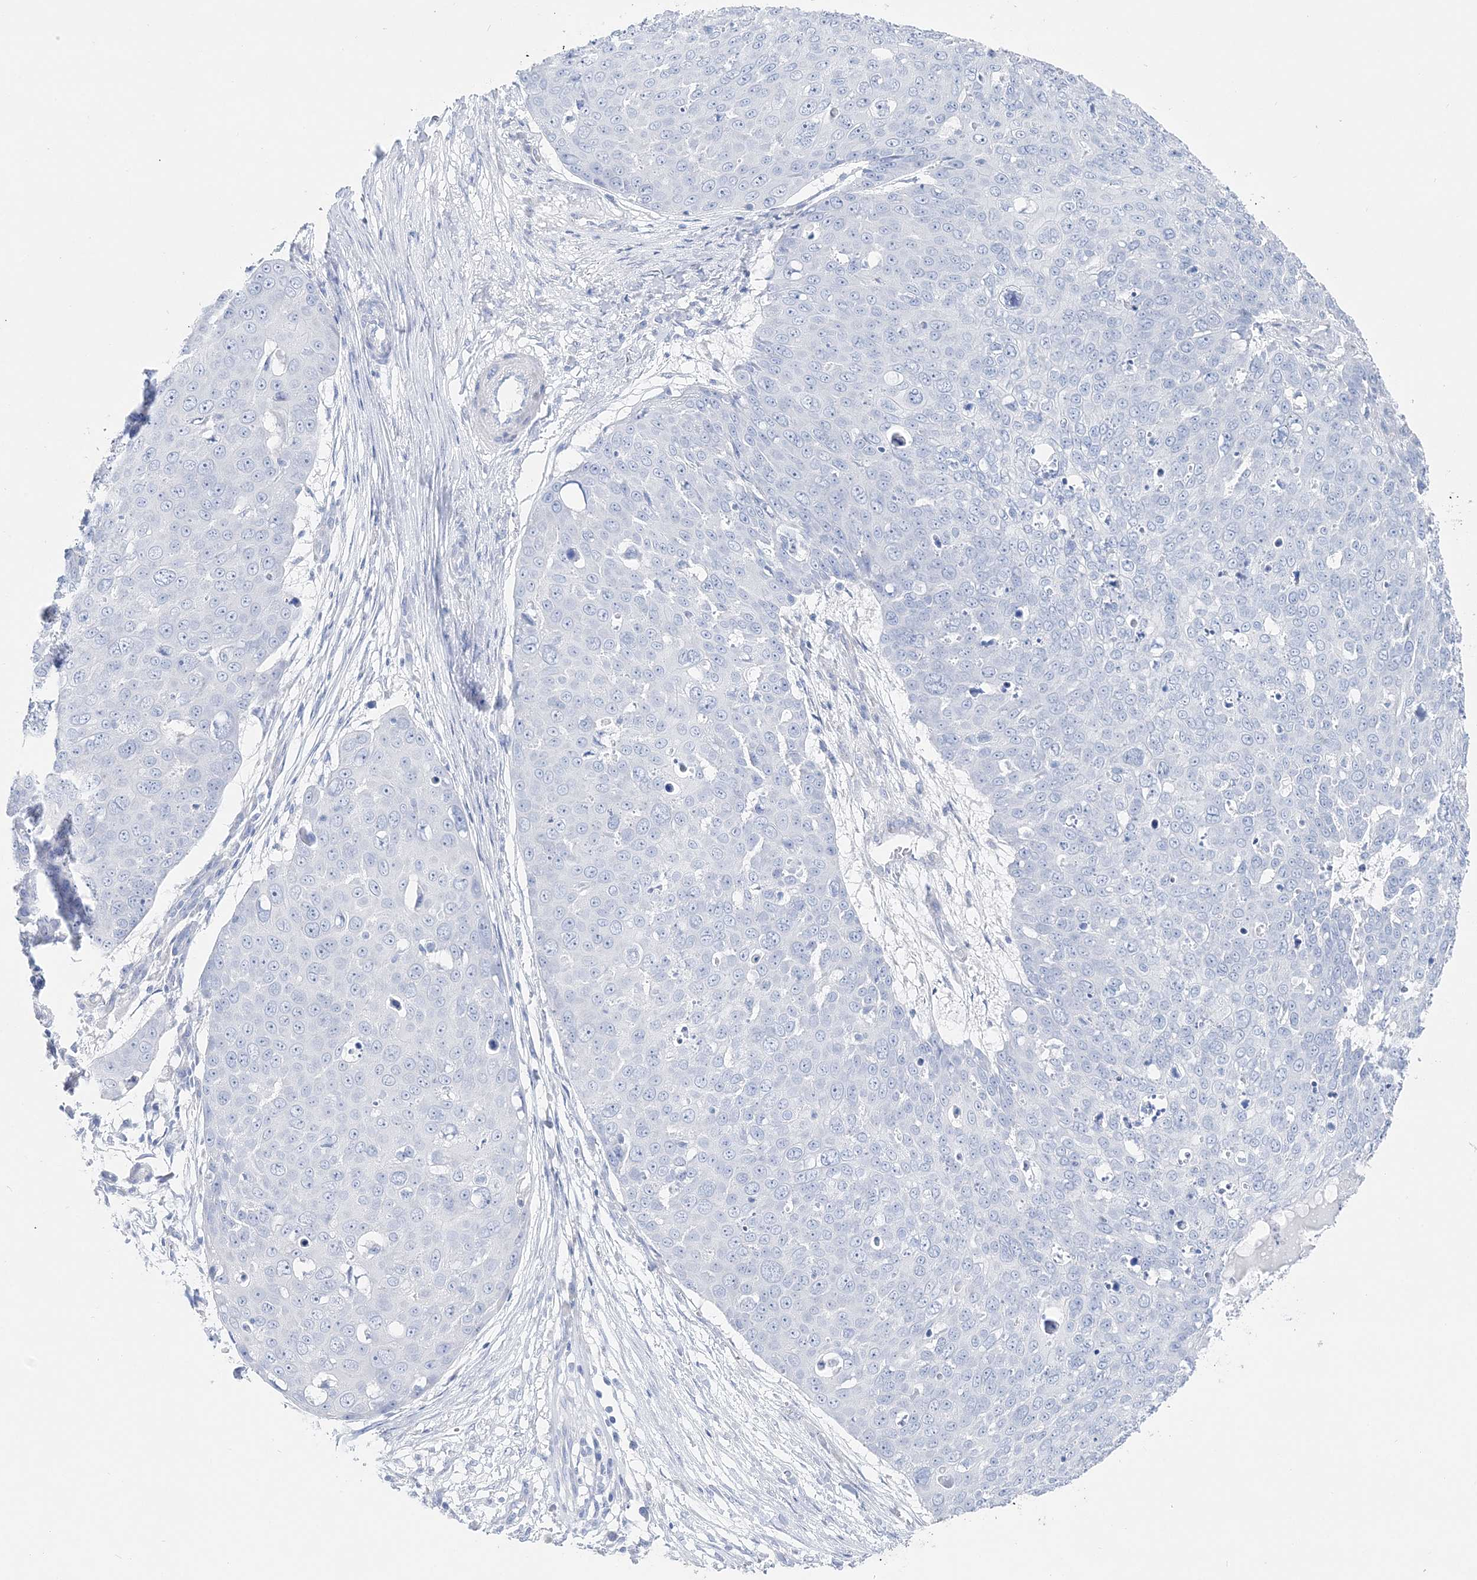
{"staining": {"intensity": "negative", "quantity": "none", "location": "none"}, "tissue": "skin cancer", "cell_type": "Tumor cells", "image_type": "cancer", "snomed": [{"axis": "morphology", "description": "Squamous cell carcinoma, NOS"}, {"axis": "topography", "description": "Skin"}], "caption": "An image of squamous cell carcinoma (skin) stained for a protein demonstrates no brown staining in tumor cells.", "gene": "TSPYL6", "patient": {"sex": "male", "age": 71}}